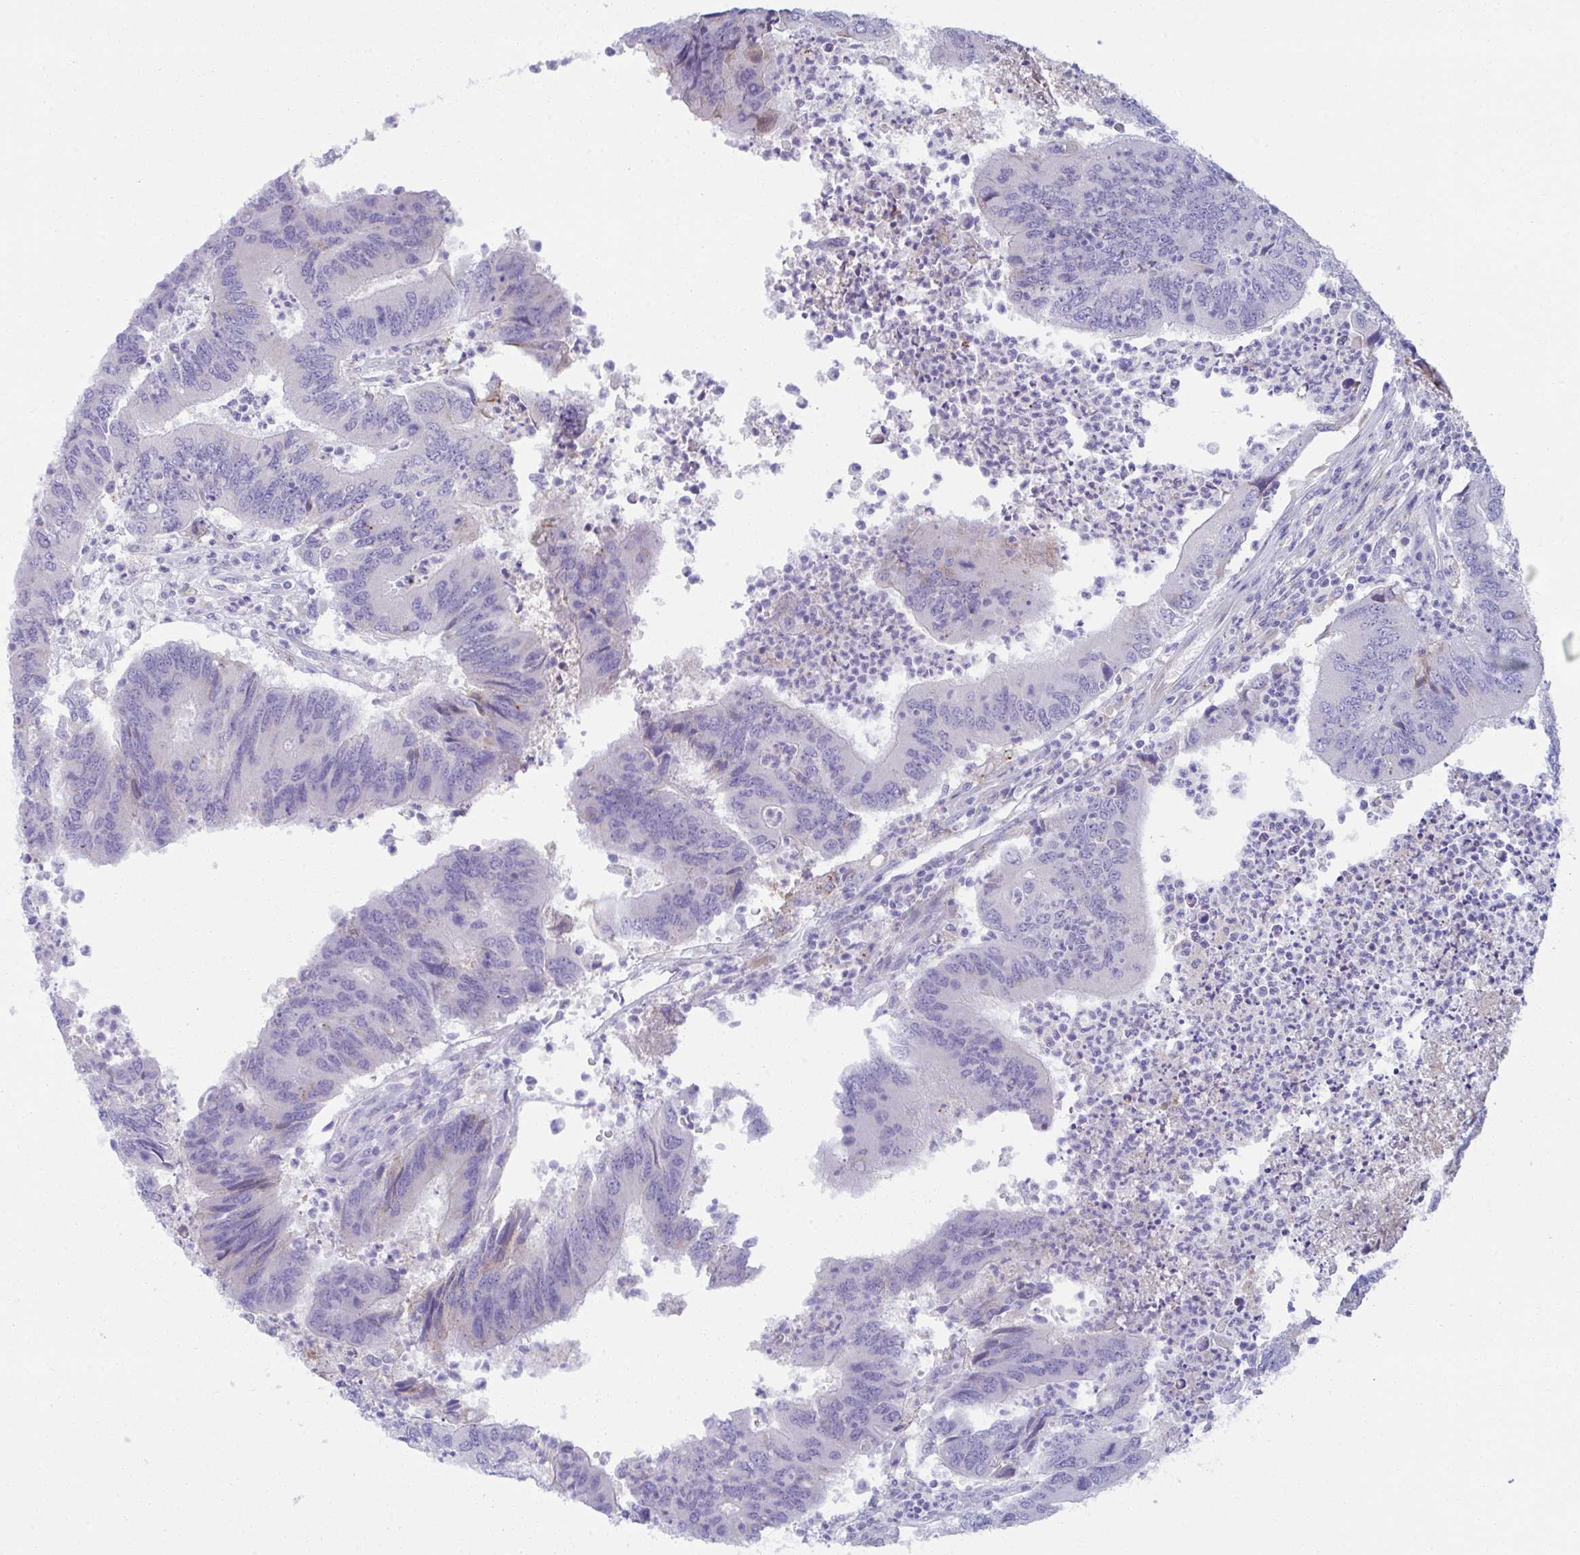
{"staining": {"intensity": "negative", "quantity": "none", "location": "none"}, "tissue": "colorectal cancer", "cell_type": "Tumor cells", "image_type": "cancer", "snomed": [{"axis": "morphology", "description": "Adenocarcinoma, NOS"}, {"axis": "topography", "description": "Colon"}], "caption": "Immunohistochemistry photomicrograph of human colorectal cancer stained for a protein (brown), which reveals no positivity in tumor cells.", "gene": "RGPD5", "patient": {"sex": "female", "age": 67}}